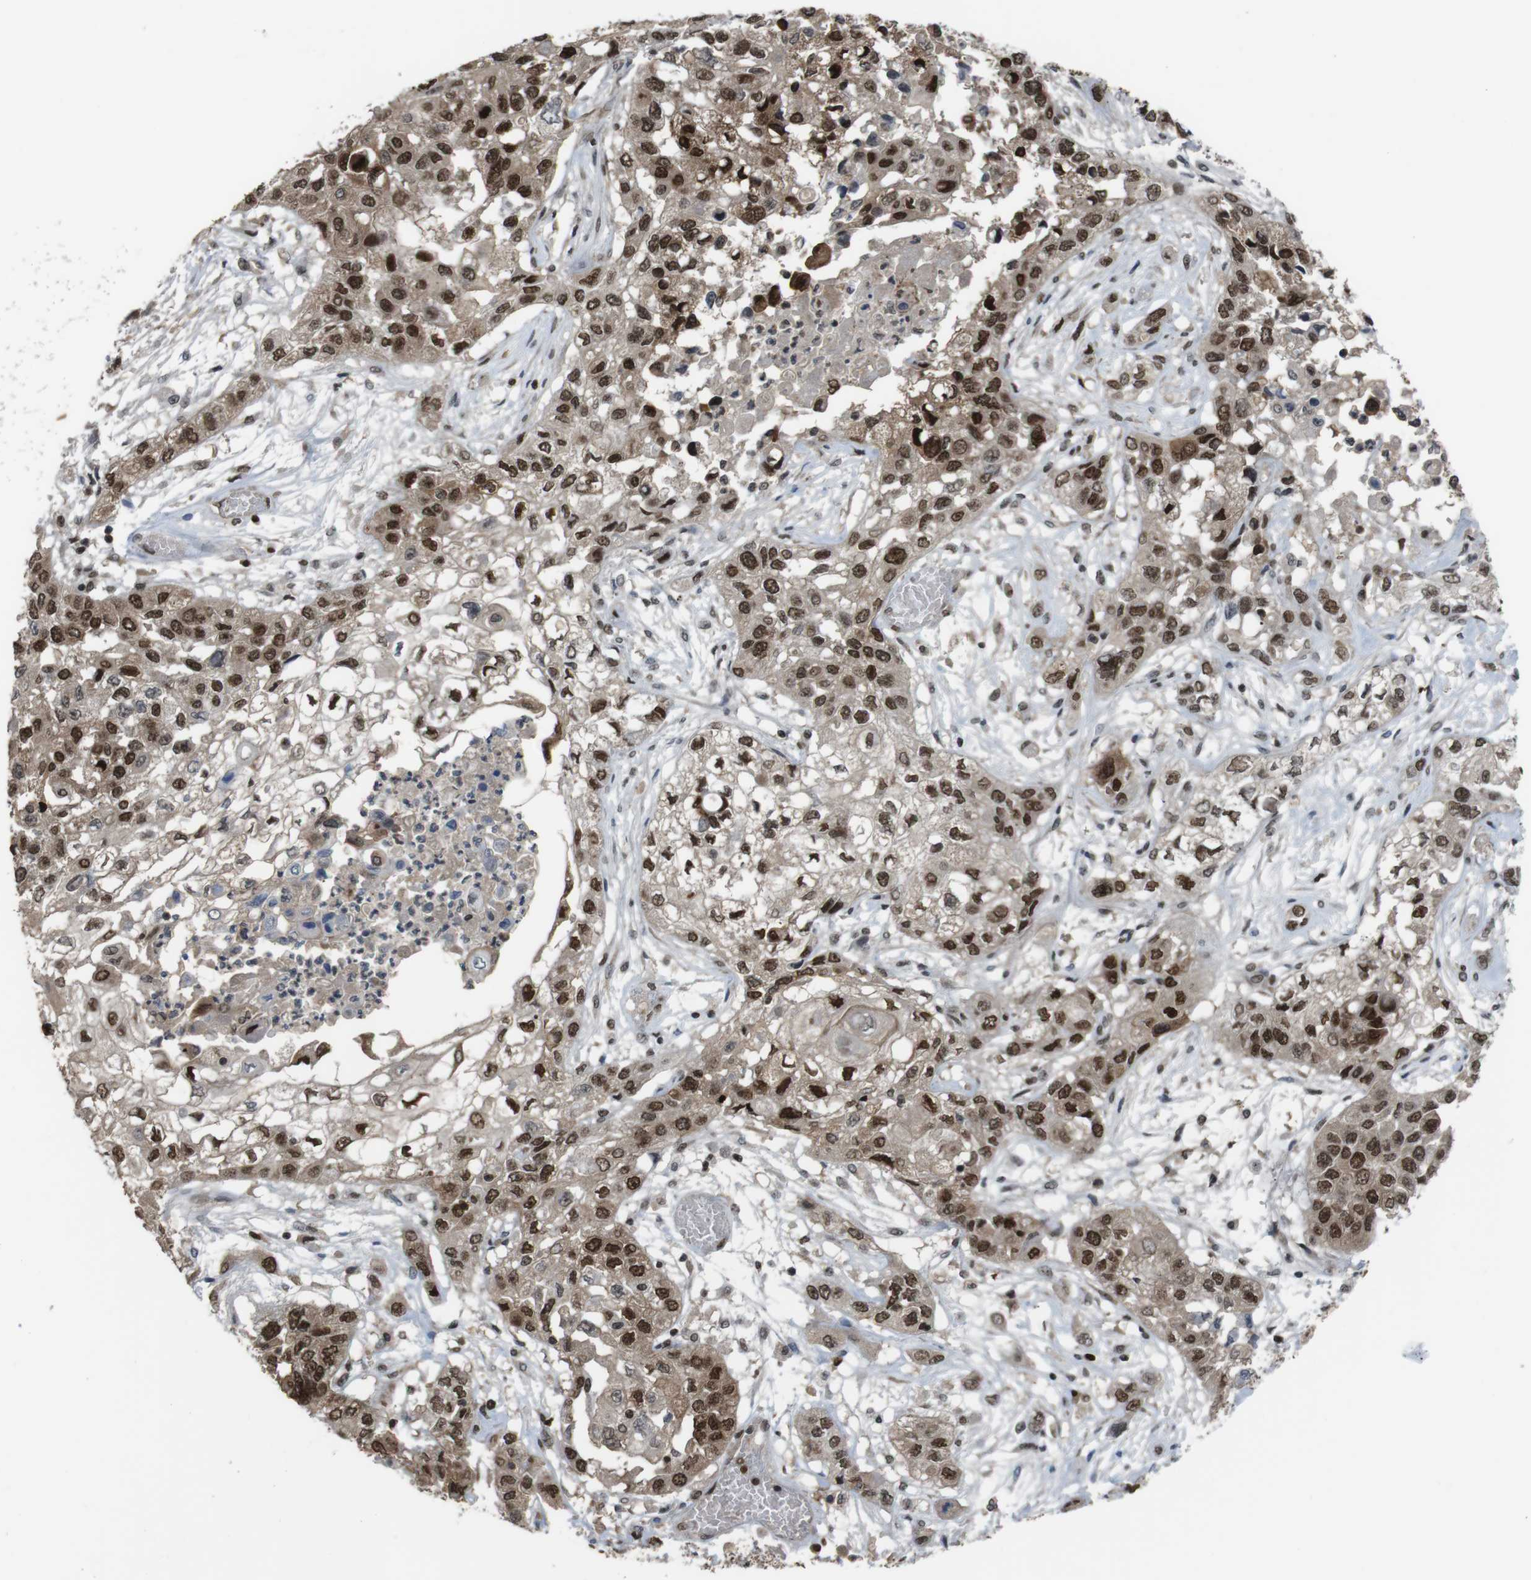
{"staining": {"intensity": "strong", "quantity": ">75%", "location": "nuclear"}, "tissue": "lung cancer", "cell_type": "Tumor cells", "image_type": "cancer", "snomed": [{"axis": "morphology", "description": "Squamous cell carcinoma, NOS"}, {"axis": "topography", "description": "Lung"}], "caption": "Protein staining reveals strong nuclear staining in about >75% of tumor cells in squamous cell carcinoma (lung).", "gene": "SUB1", "patient": {"sex": "male", "age": 71}}